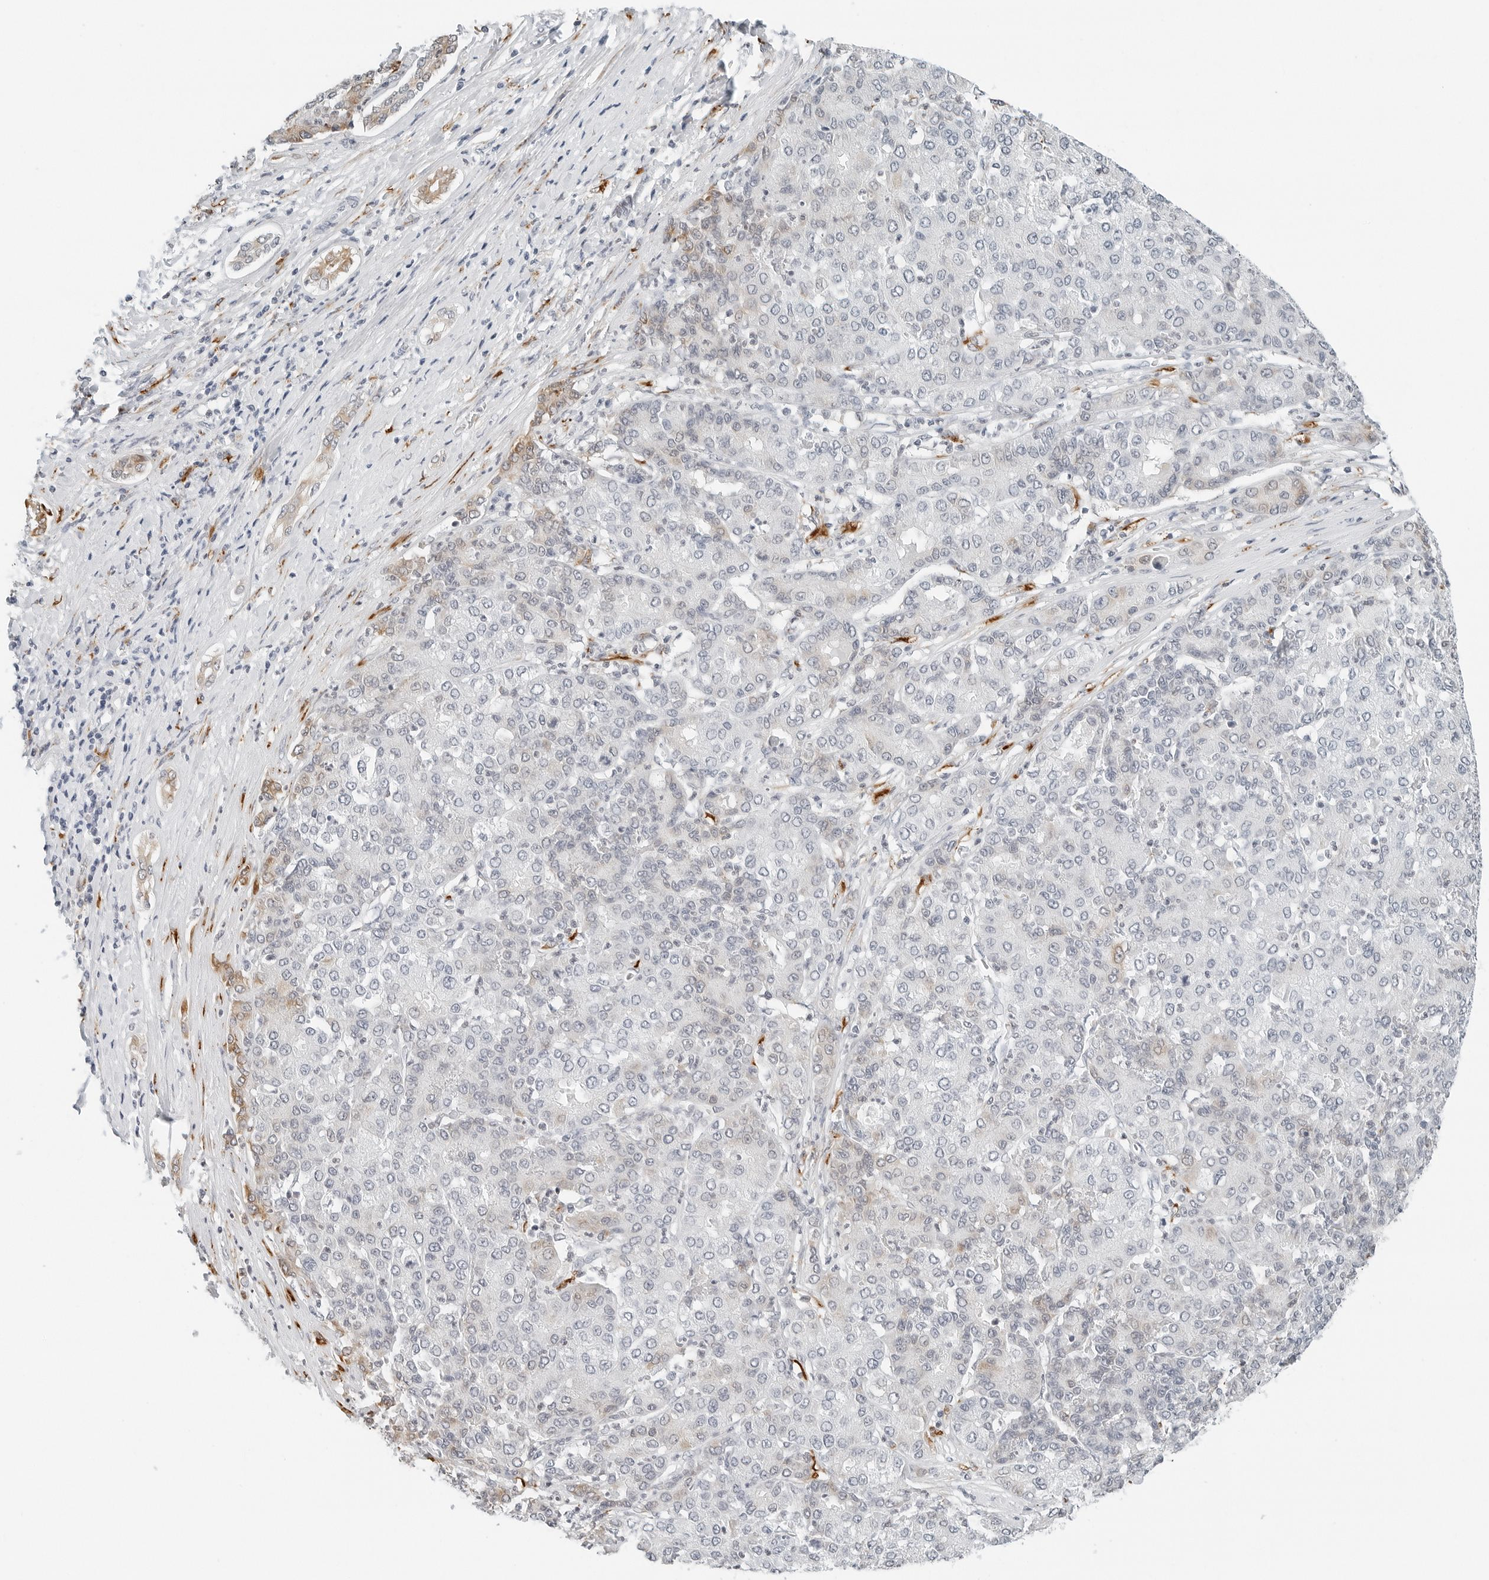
{"staining": {"intensity": "weak", "quantity": "<25%", "location": "cytoplasmic/membranous"}, "tissue": "liver cancer", "cell_type": "Tumor cells", "image_type": "cancer", "snomed": [{"axis": "morphology", "description": "Carcinoma, Hepatocellular, NOS"}, {"axis": "topography", "description": "Liver"}], "caption": "Image shows no protein positivity in tumor cells of liver cancer (hepatocellular carcinoma) tissue.", "gene": "P4HA2", "patient": {"sex": "male", "age": 65}}